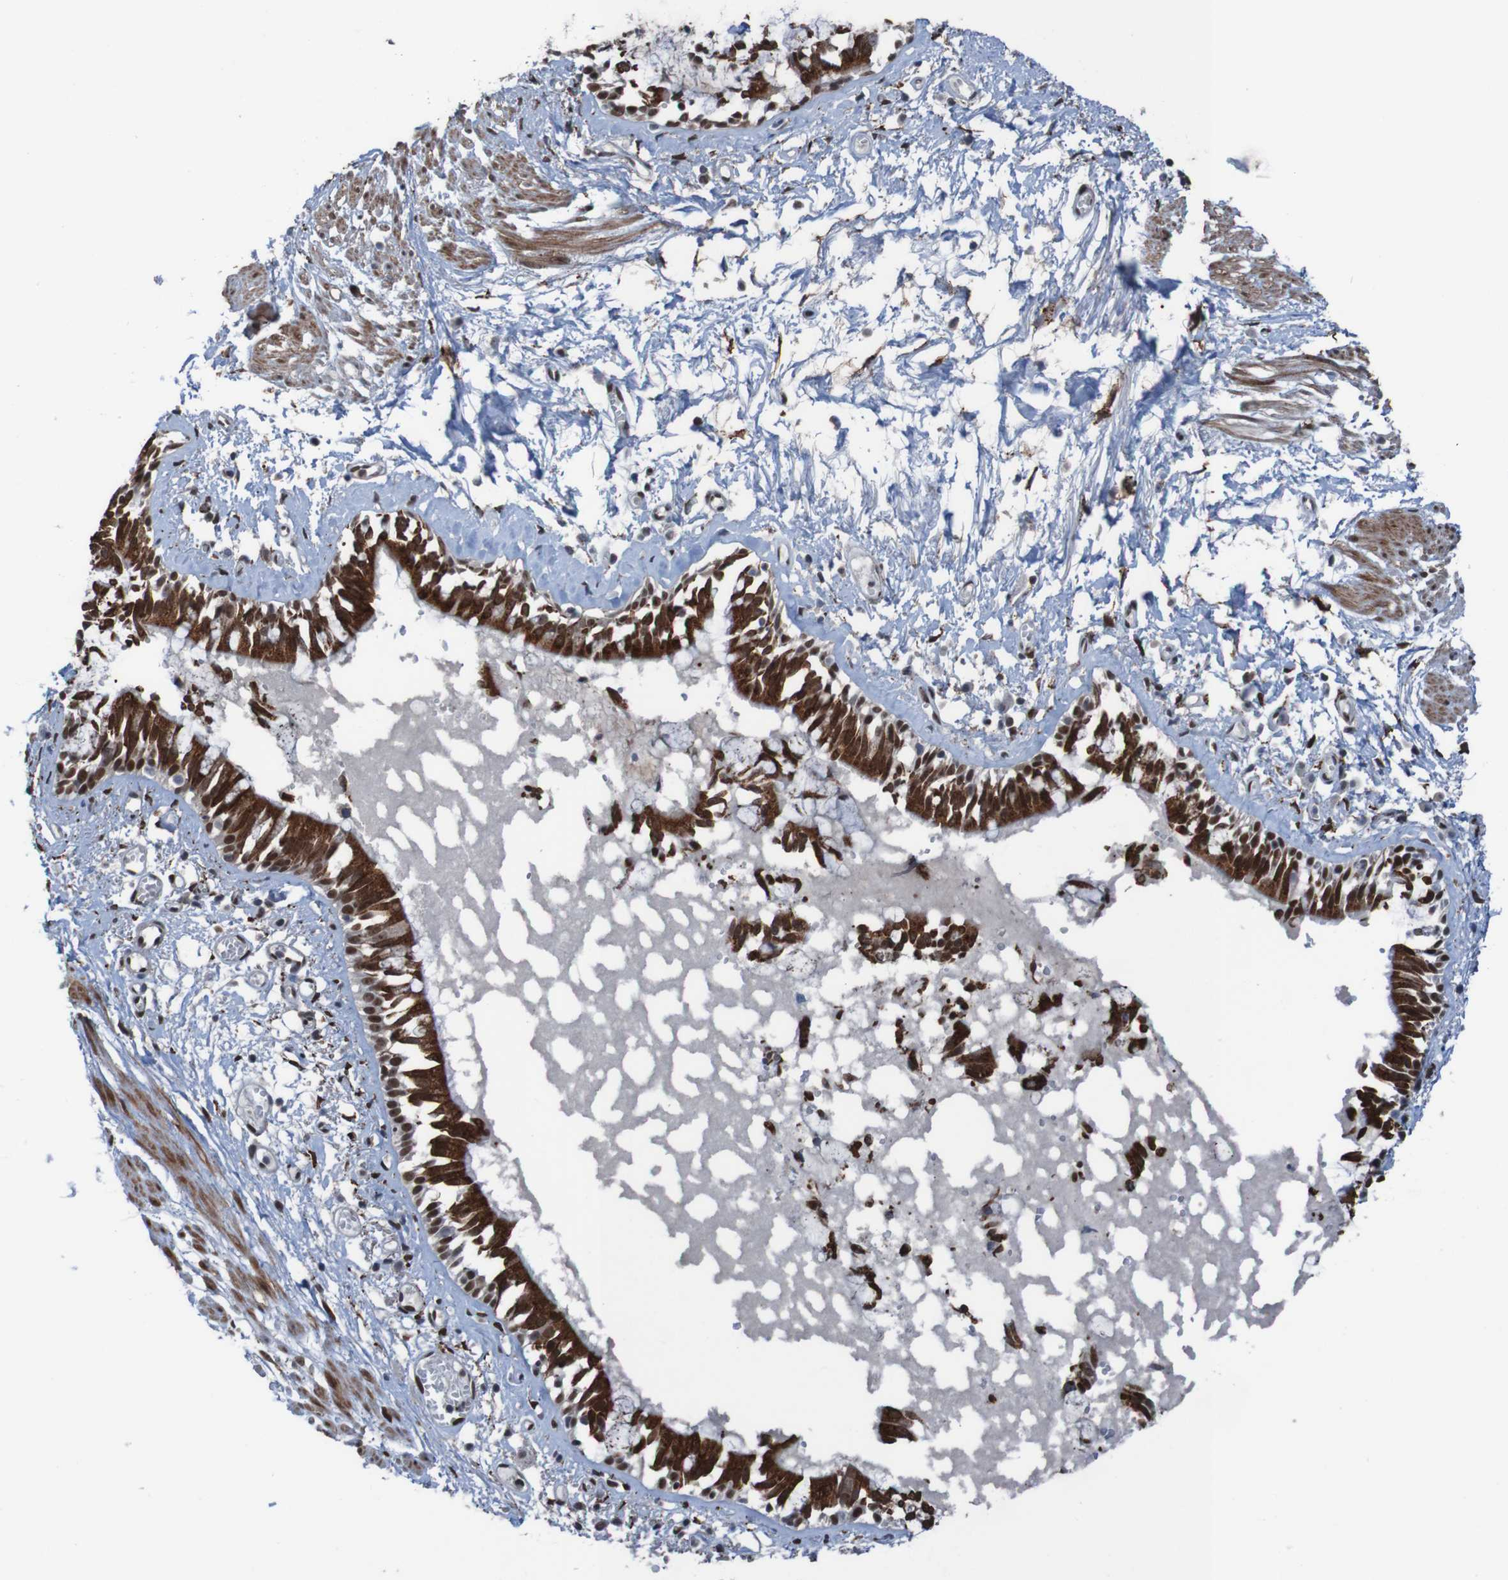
{"staining": {"intensity": "strong", "quantity": ">75%", "location": "cytoplasmic/membranous,nuclear"}, "tissue": "bronchus", "cell_type": "Respiratory epithelial cells", "image_type": "normal", "snomed": [{"axis": "morphology", "description": "Normal tissue, NOS"}, {"axis": "morphology", "description": "Inflammation, NOS"}, {"axis": "topography", "description": "Cartilage tissue"}, {"axis": "topography", "description": "Lung"}], "caption": "Strong cytoplasmic/membranous,nuclear protein staining is seen in approximately >75% of respiratory epithelial cells in bronchus.", "gene": "PHF2", "patient": {"sex": "male", "age": 71}}